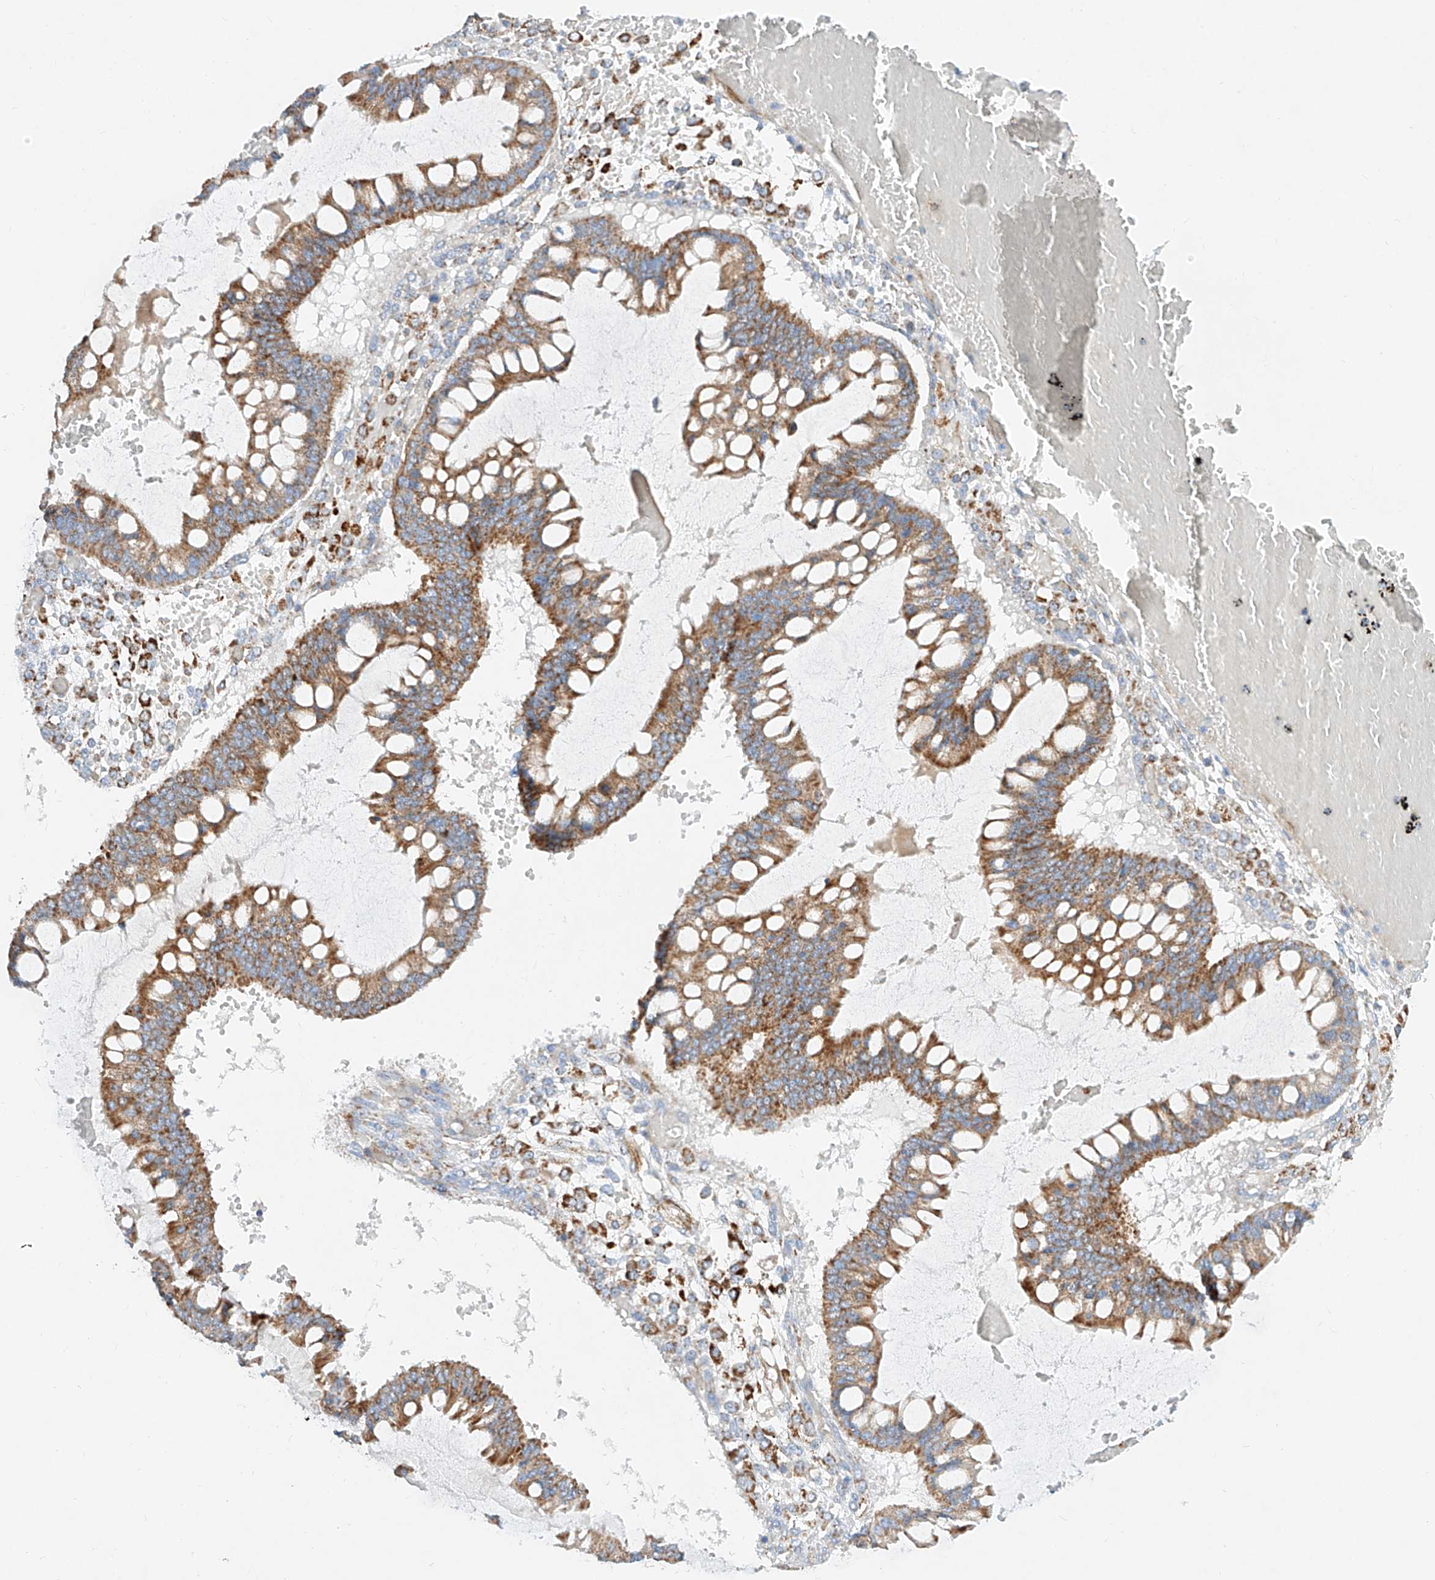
{"staining": {"intensity": "moderate", "quantity": ">75%", "location": "cytoplasmic/membranous"}, "tissue": "ovarian cancer", "cell_type": "Tumor cells", "image_type": "cancer", "snomed": [{"axis": "morphology", "description": "Cystadenocarcinoma, mucinous, NOS"}, {"axis": "topography", "description": "Ovary"}], "caption": "An image of human ovarian cancer (mucinous cystadenocarcinoma) stained for a protein shows moderate cytoplasmic/membranous brown staining in tumor cells.", "gene": "CST9", "patient": {"sex": "female", "age": 73}}